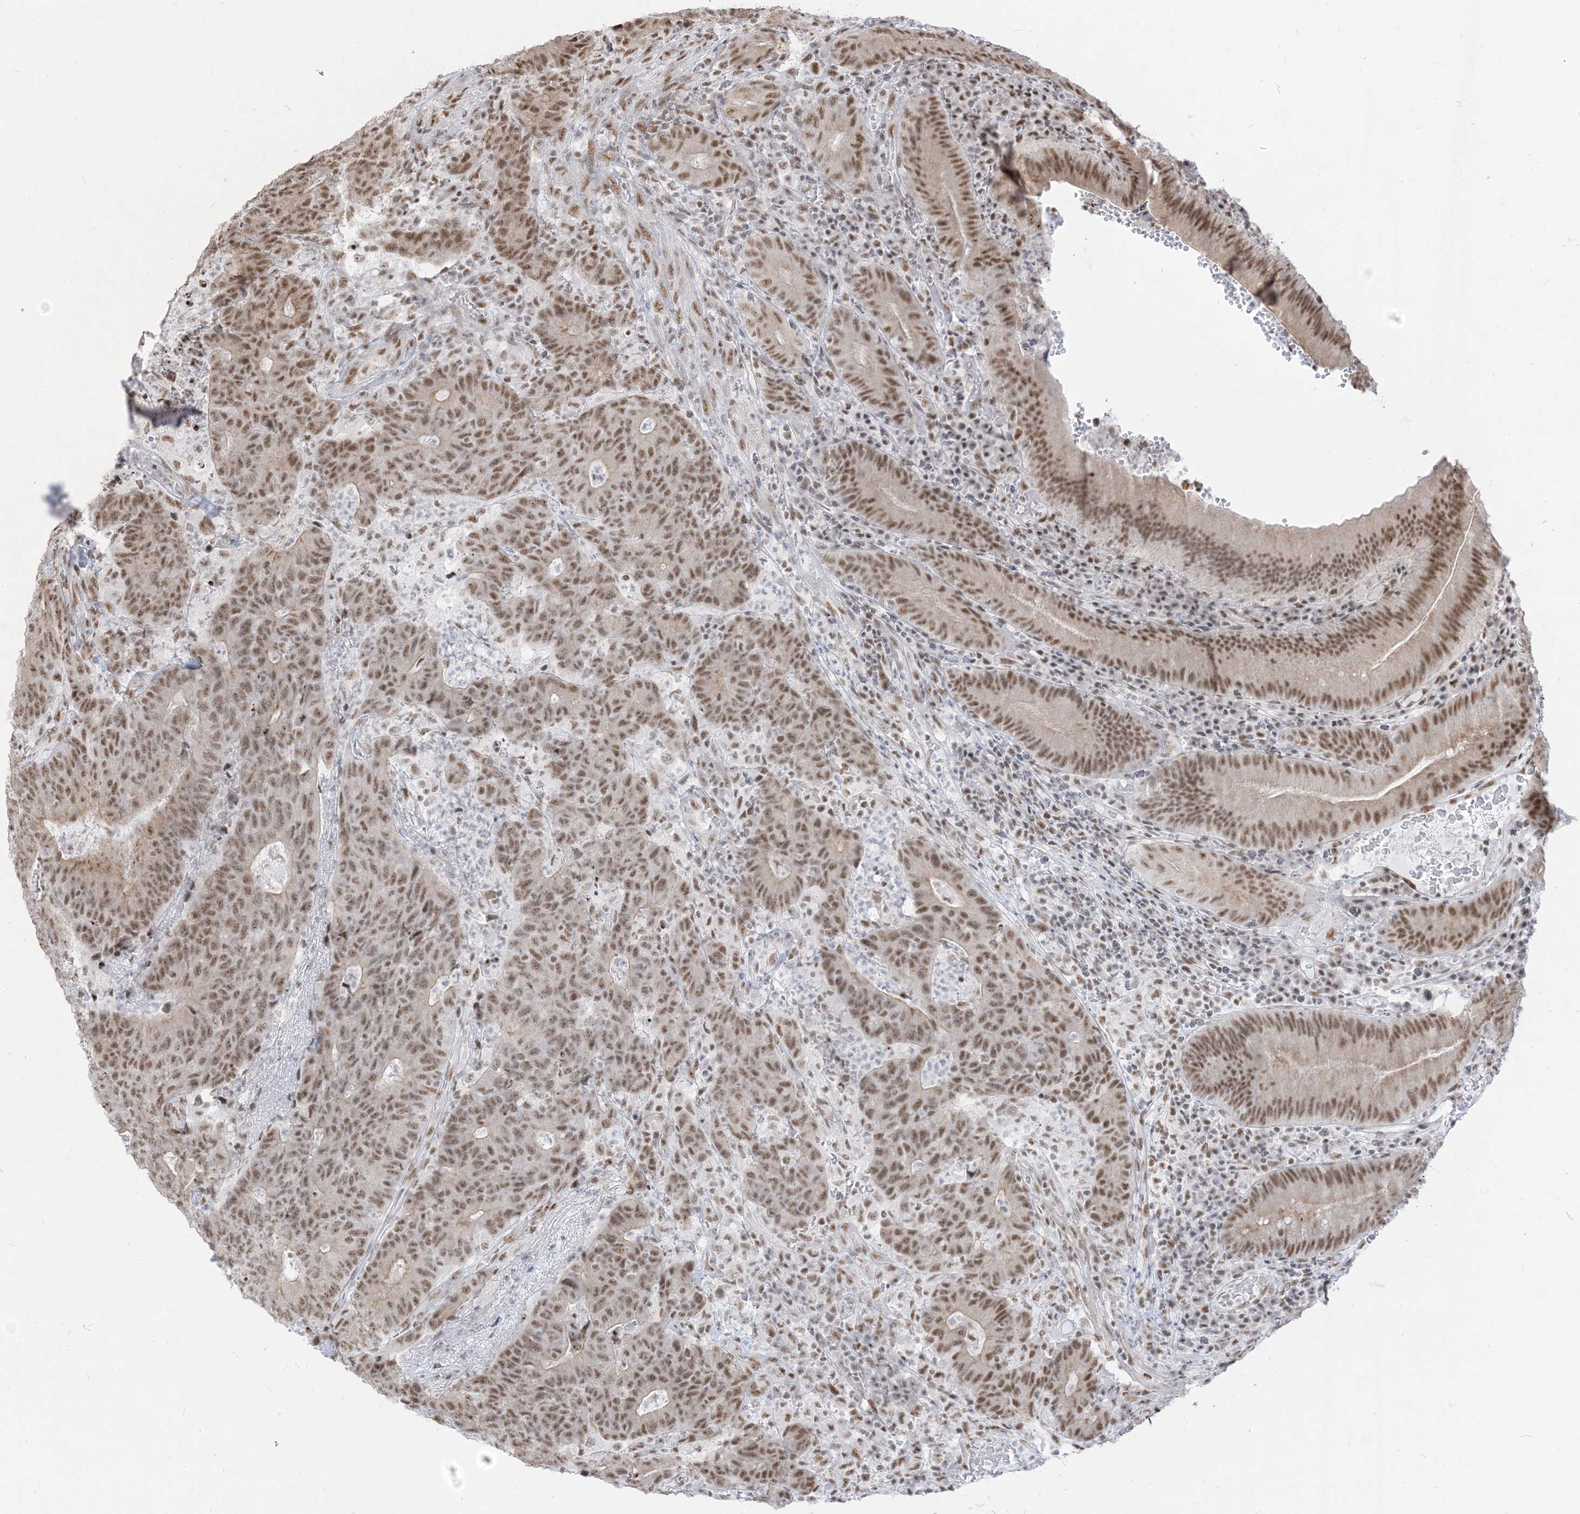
{"staining": {"intensity": "moderate", "quantity": ">75%", "location": "nuclear"}, "tissue": "colorectal cancer", "cell_type": "Tumor cells", "image_type": "cancer", "snomed": [{"axis": "morphology", "description": "Normal tissue, NOS"}, {"axis": "morphology", "description": "Adenocarcinoma, NOS"}, {"axis": "topography", "description": "Colon"}], "caption": "Tumor cells show medium levels of moderate nuclear positivity in approximately >75% of cells in adenocarcinoma (colorectal).", "gene": "ARGLU1", "patient": {"sex": "female", "age": 75}}